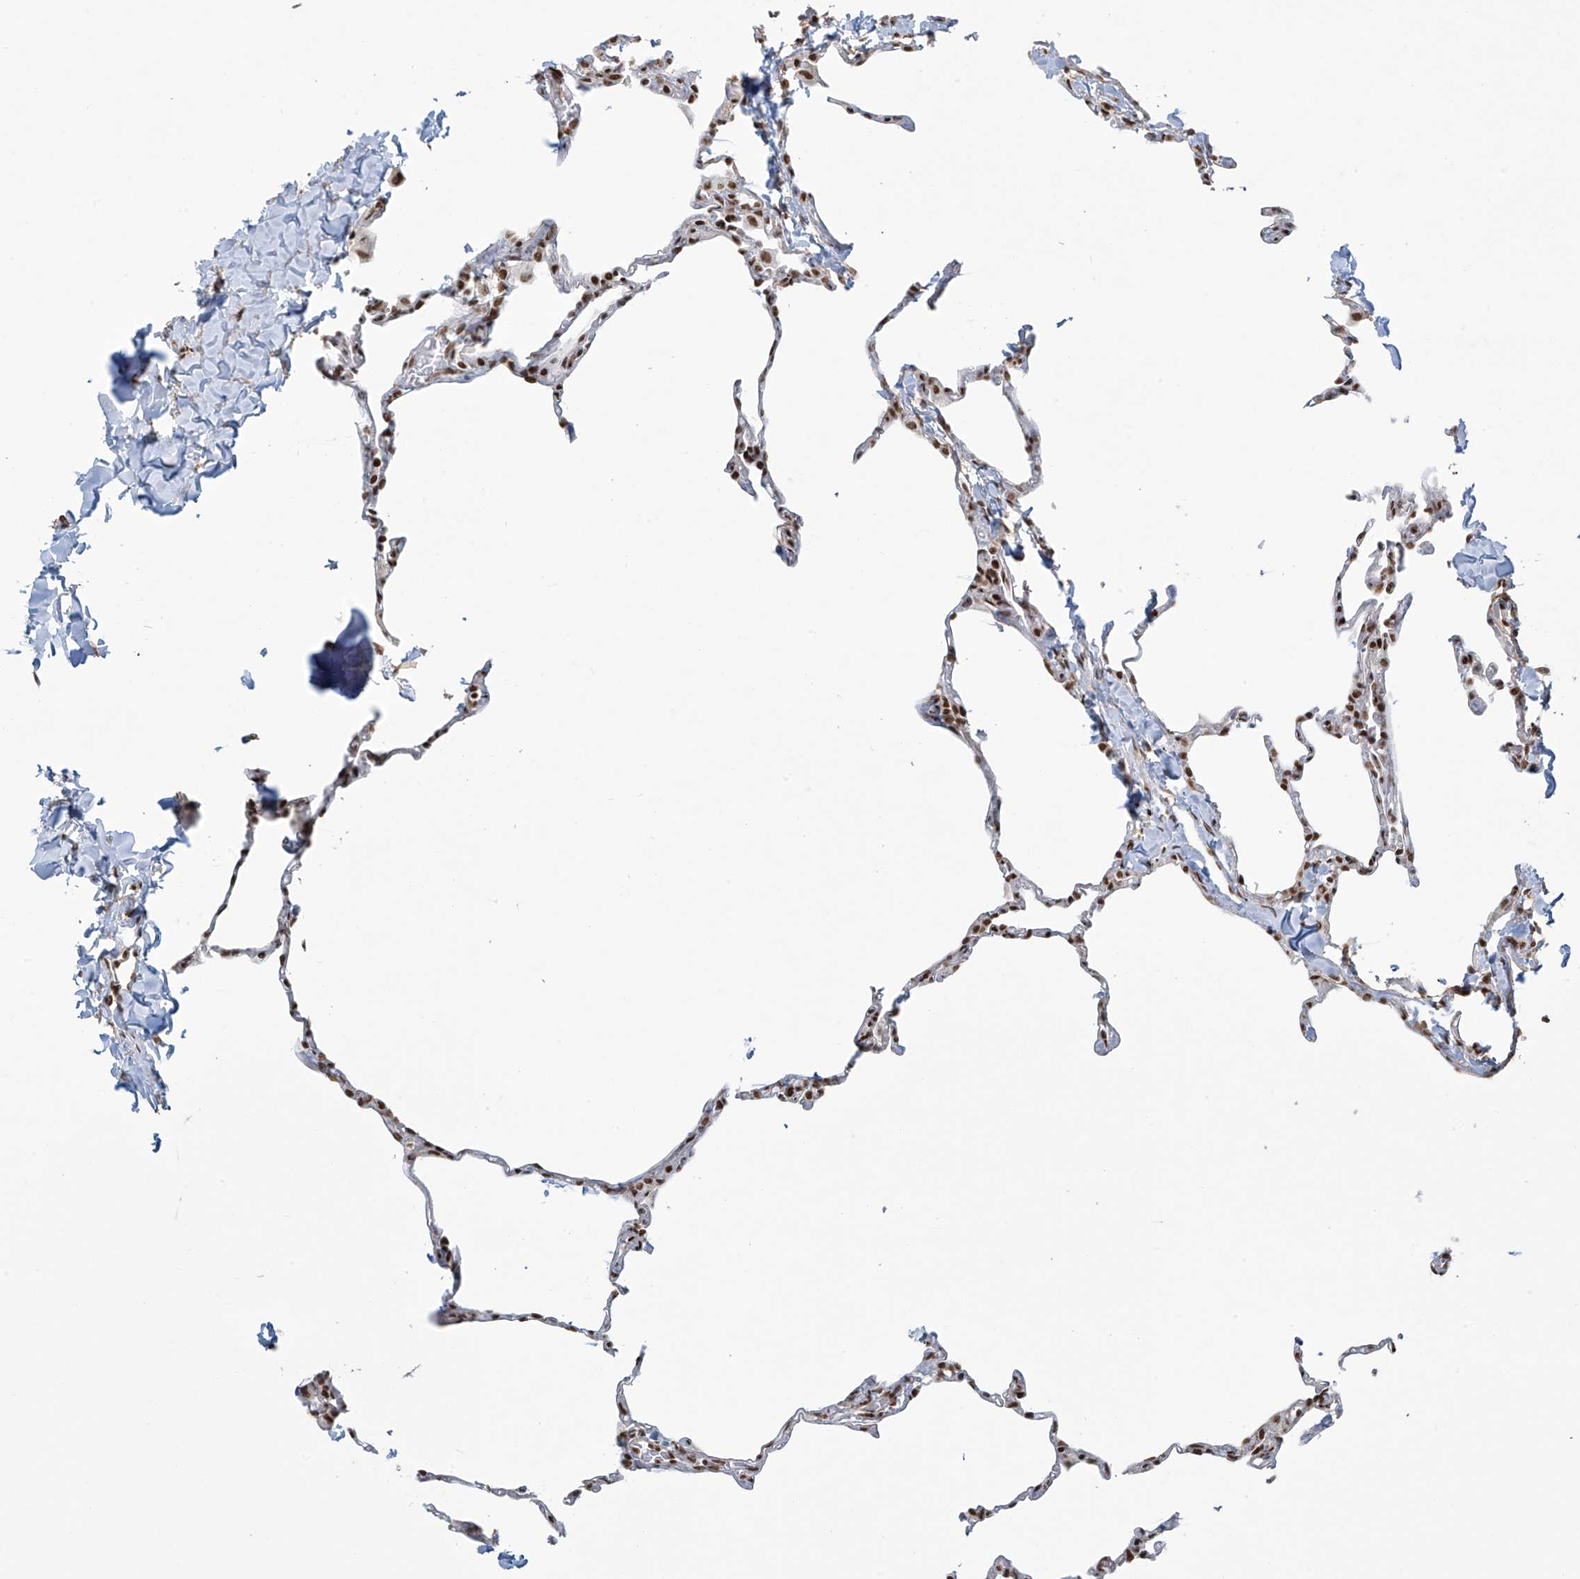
{"staining": {"intensity": "moderate", "quantity": ">75%", "location": "nuclear"}, "tissue": "lung", "cell_type": "Alveolar cells", "image_type": "normal", "snomed": [{"axis": "morphology", "description": "Normal tissue, NOS"}, {"axis": "topography", "description": "Lung"}], "caption": "An image showing moderate nuclear staining in approximately >75% of alveolar cells in normal lung, as visualized by brown immunohistochemical staining.", "gene": "MS4A6A", "patient": {"sex": "male", "age": 20}}